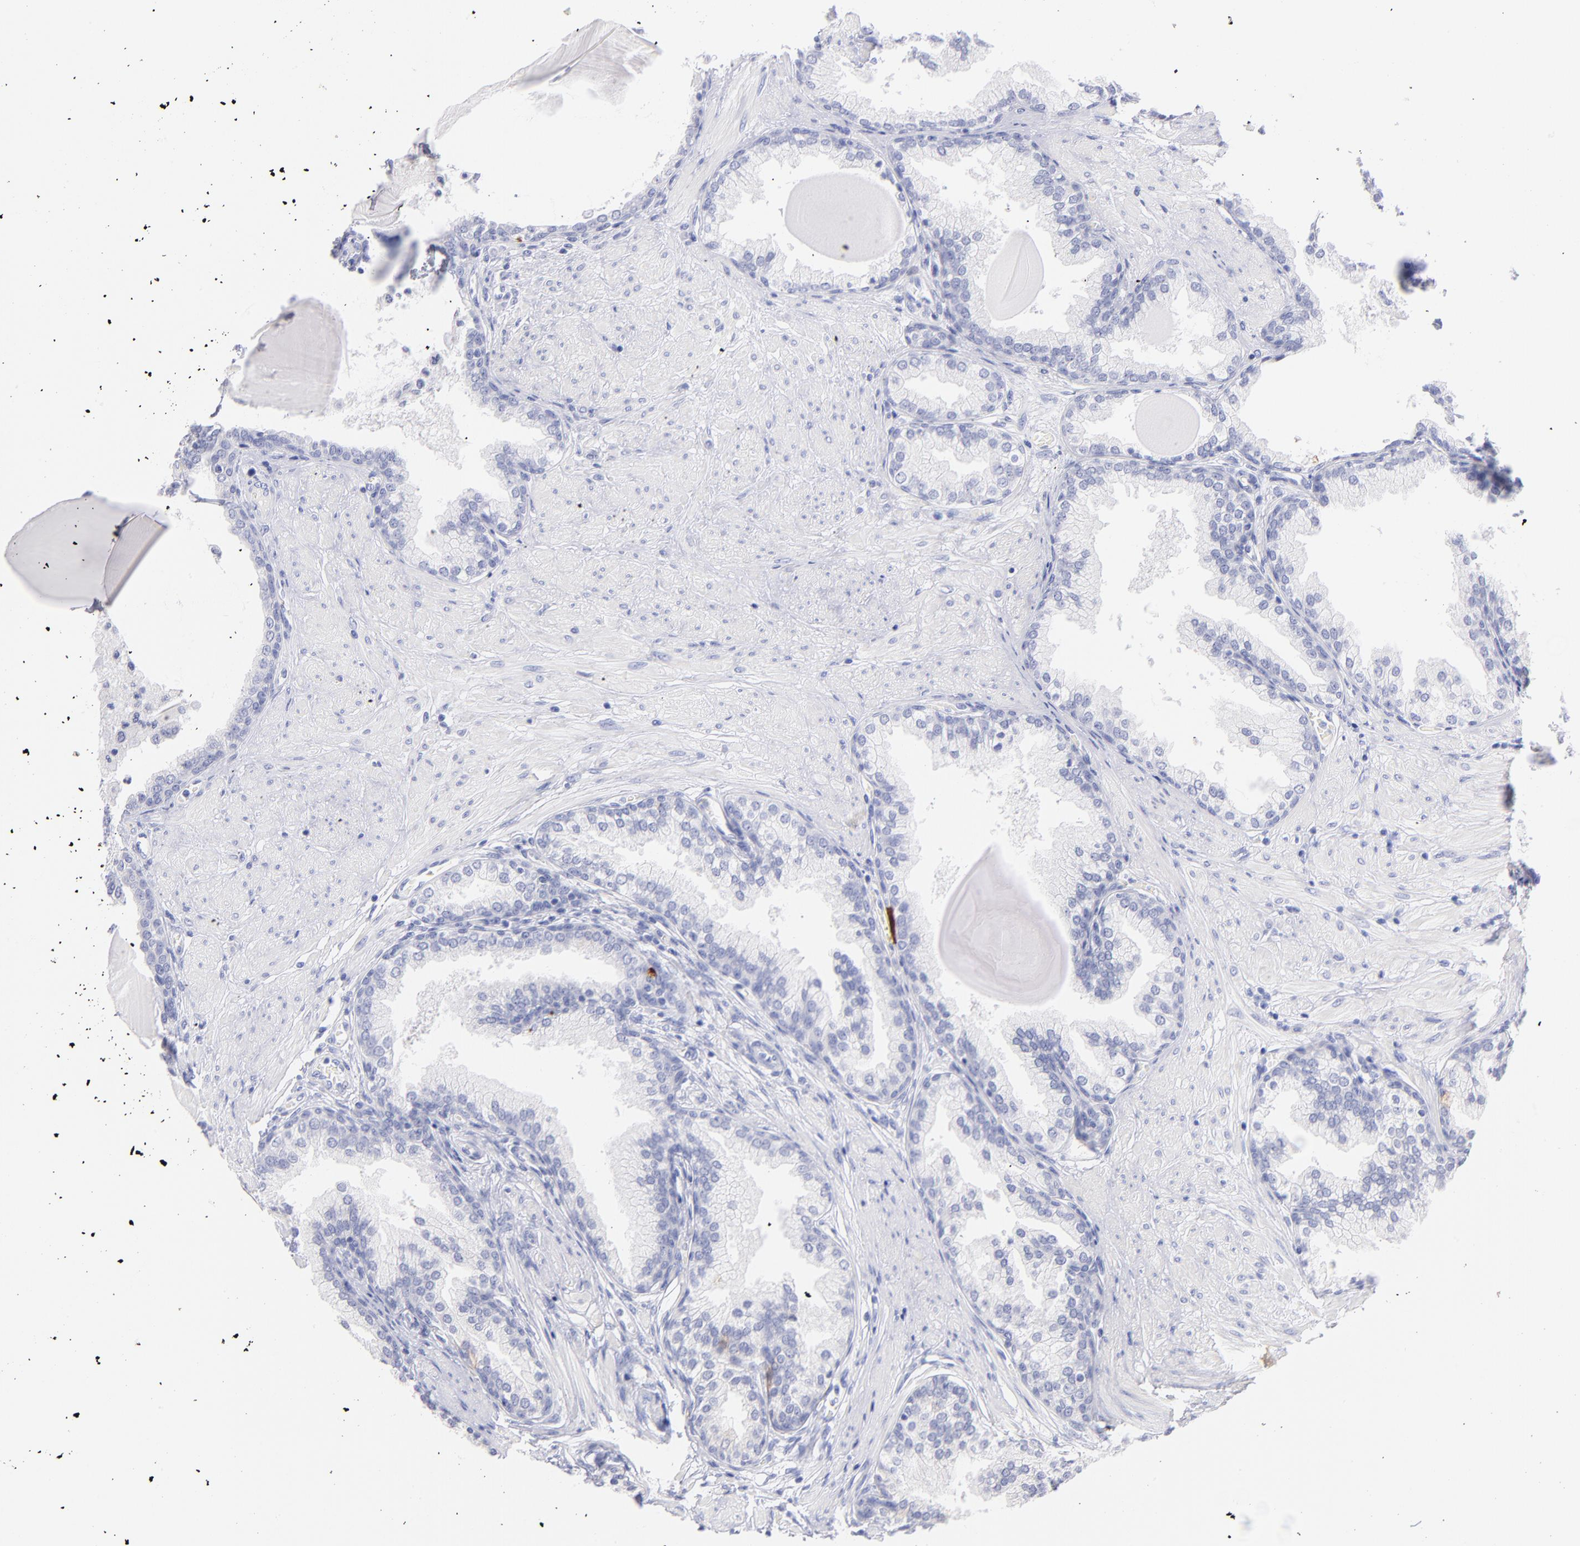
{"staining": {"intensity": "negative", "quantity": "none", "location": "none"}, "tissue": "prostate", "cell_type": "Glandular cells", "image_type": "normal", "snomed": [{"axis": "morphology", "description": "Normal tissue, NOS"}, {"axis": "topography", "description": "Prostate"}], "caption": "Human prostate stained for a protein using IHC shows no staining in glandular cells.", "gene": "SCGN", "patient": {"sex": "male", "age": 51}}